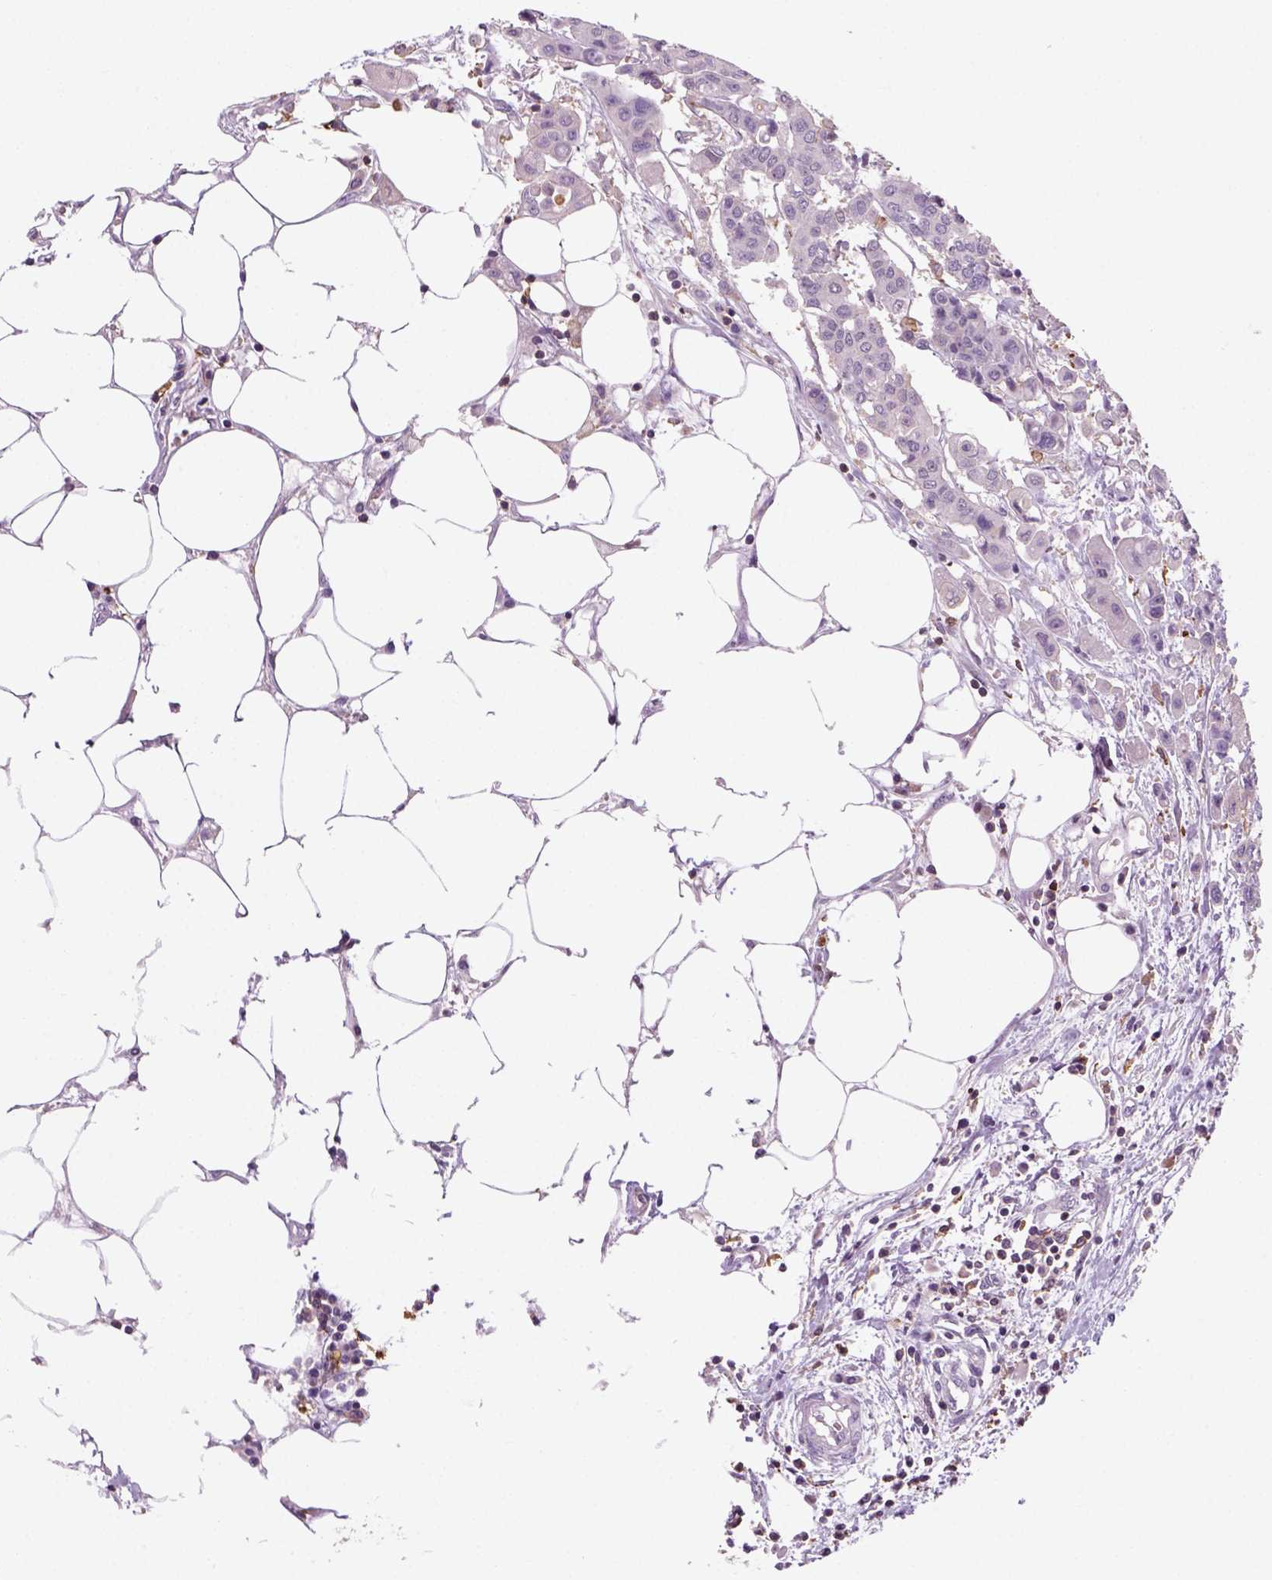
{"staining": {"intensity": "negative", "quantity": "none", "location": "none"}, "tissue": "carcinoid", "cell_type": "Tumor cells", "image_type": "cancer", "snomed": [{"axis": "morphology", "description": "Carcinoid, malignant, NOS"}, {"axis": "topography", "description": "Colon"}], "caption": "Malignant carcinoid was stained to show a protein in brown. There is no significant positivity in tumor cells.", "gene": "GOT1", "patient": {"sex": "male", "age": 81}}